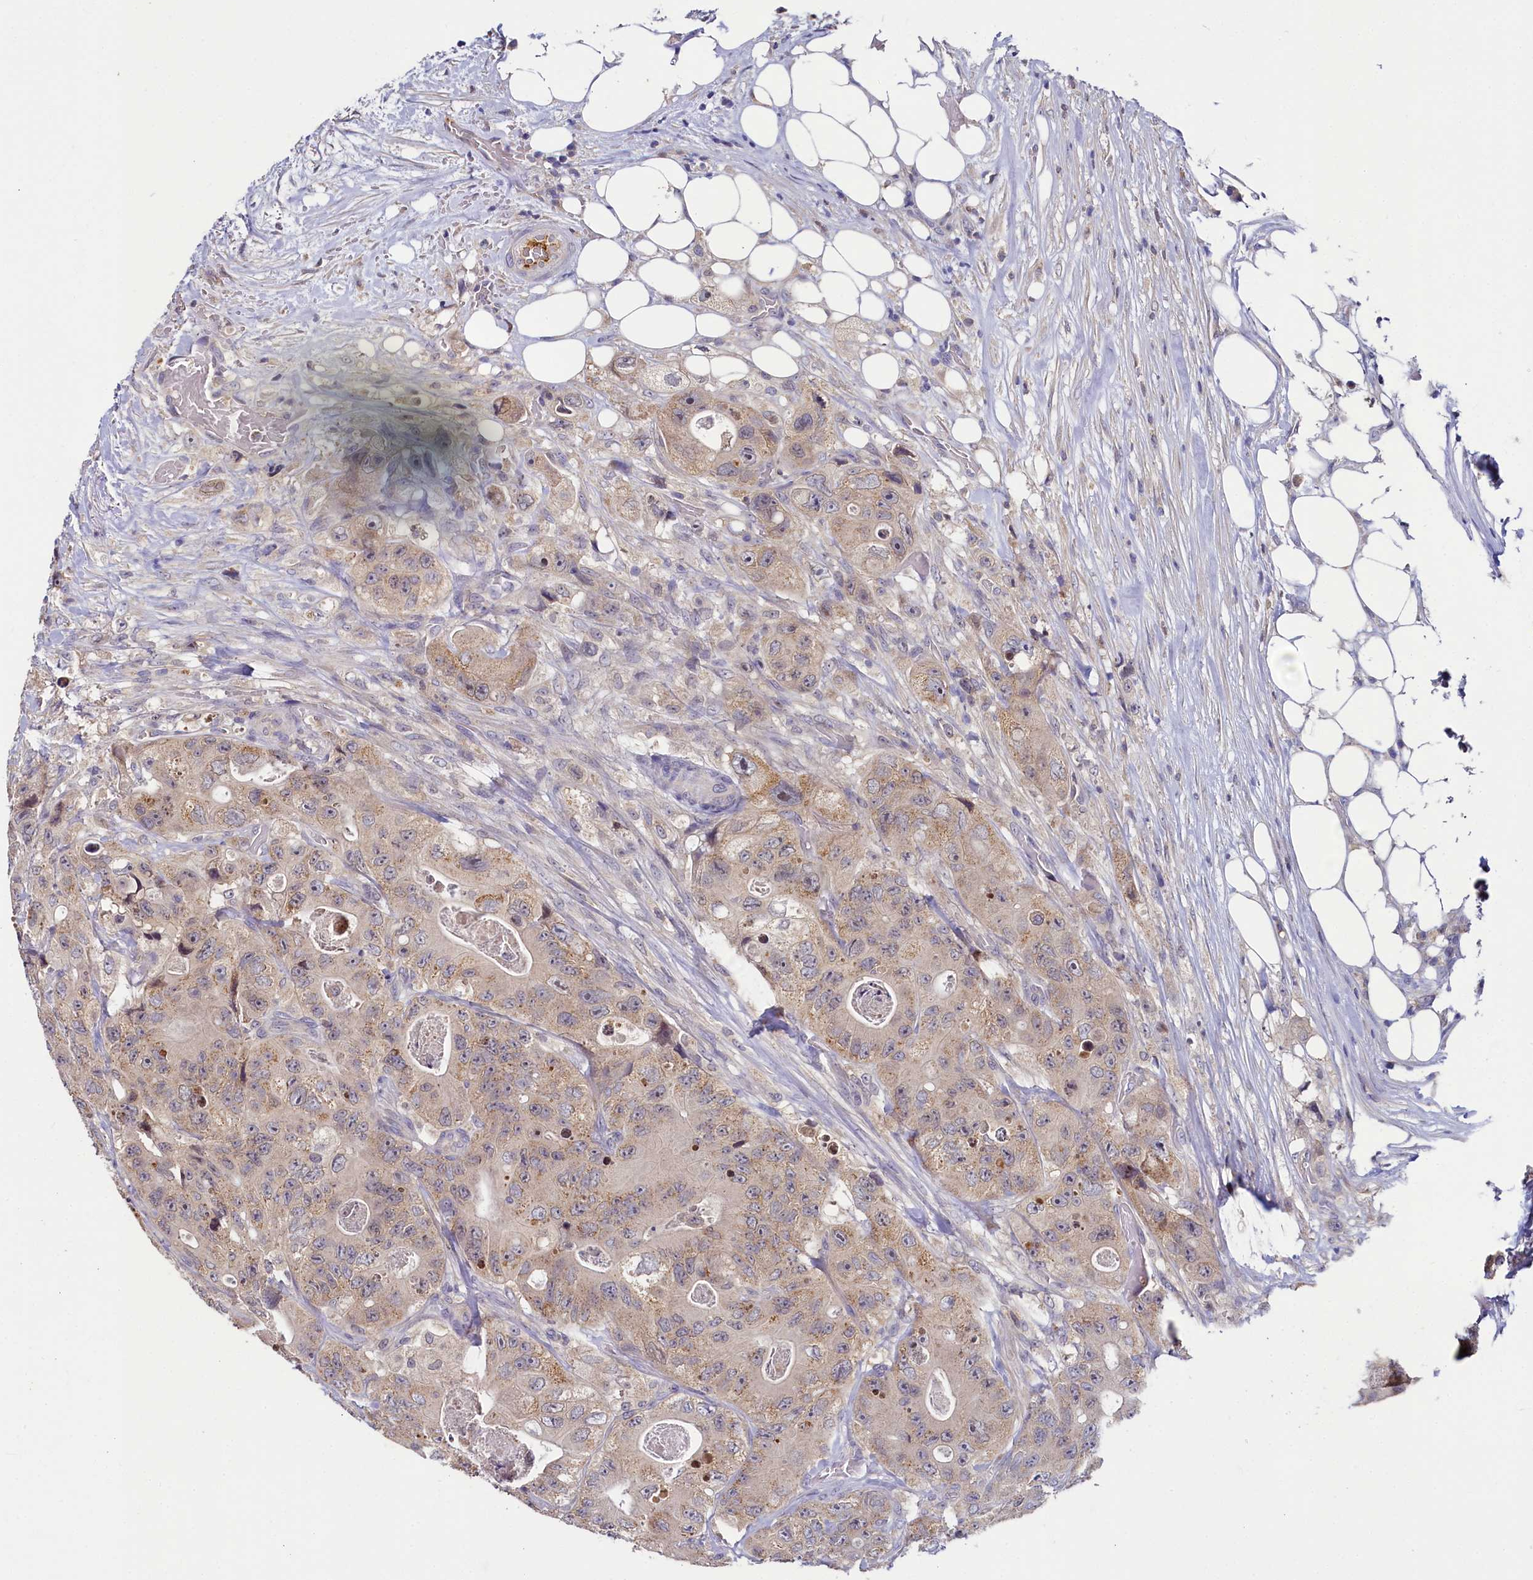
{"staining": {"intensity": "weak", "quantity": ">75%", "location": "cytoplasmic/membranous"}, "tissue": "colorectal cancer", "cell_type": "Tumor cells", "image_type": "cancer", "snomed": [{"axis": "morphology", "description": "Adenocarcinoma, NOS"}, {"axis": "topography", "description": "Colon"}], "caption": "Tumor cells show low levels of weak cytoplasmic/membranous expression in about >75% of cells in adenocarcinoma (colorectal). The protein is shown in brown color, while the nuclei are stained blue.", "gene": "SPINK9", "patient": {"sex": "female", "age": 46}}